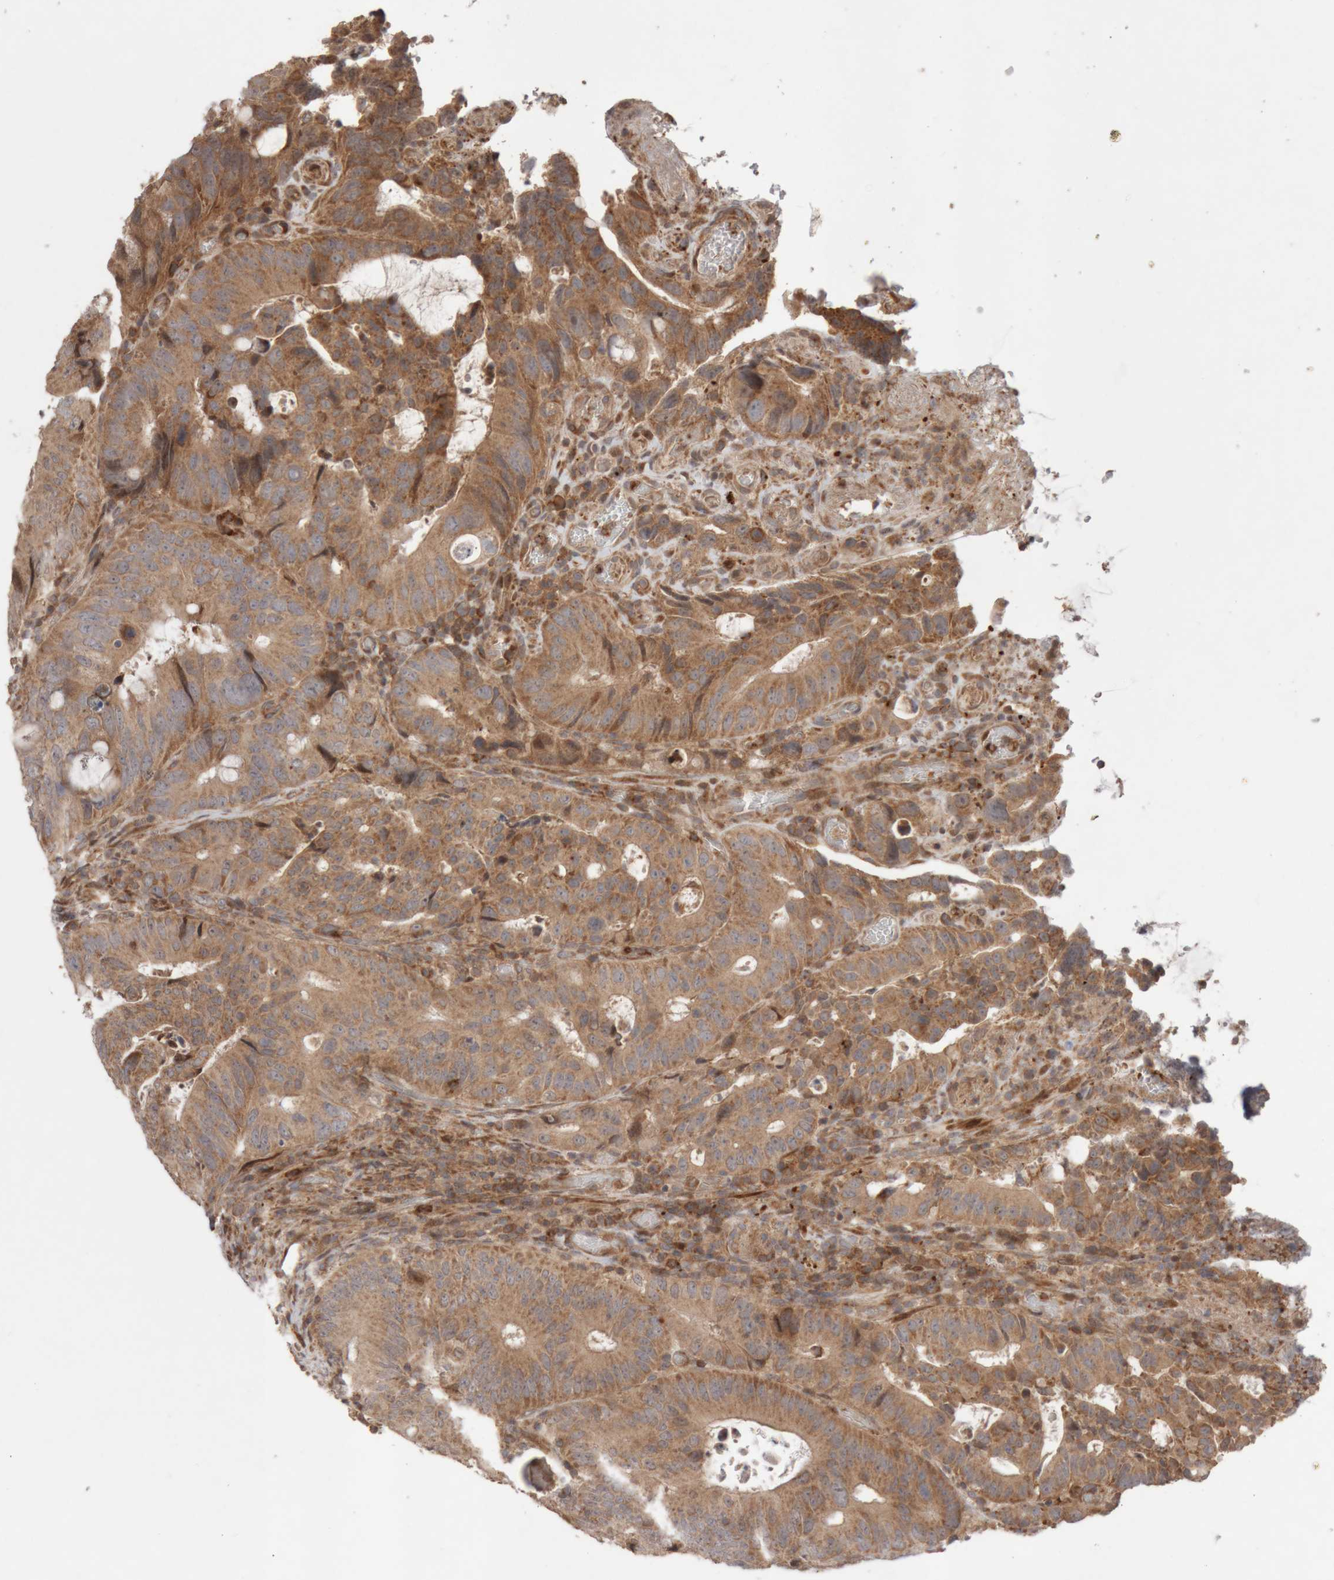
{"staining": {"intensity": "moderate", "quantity": ">75%", "location": "cytoplasmic/membranous"}, "tissue": "colorectal cancer", "cell_type": "Tumor cells", "image_type": "cancer", "snomed": [{"axis": "morphology", "description": "Adenocarcinoma, NOS"}, {"axis": "topography", "description": "Colon"}], "caption": "Protein expression analysis of adenocarcinoma (colorectal) reveals moderate cytoplasmic/membranous positivity in approximately >75% of tumor cells.", "gene": "KIF21B", "patient": {"sex": "male", "age": 83}}